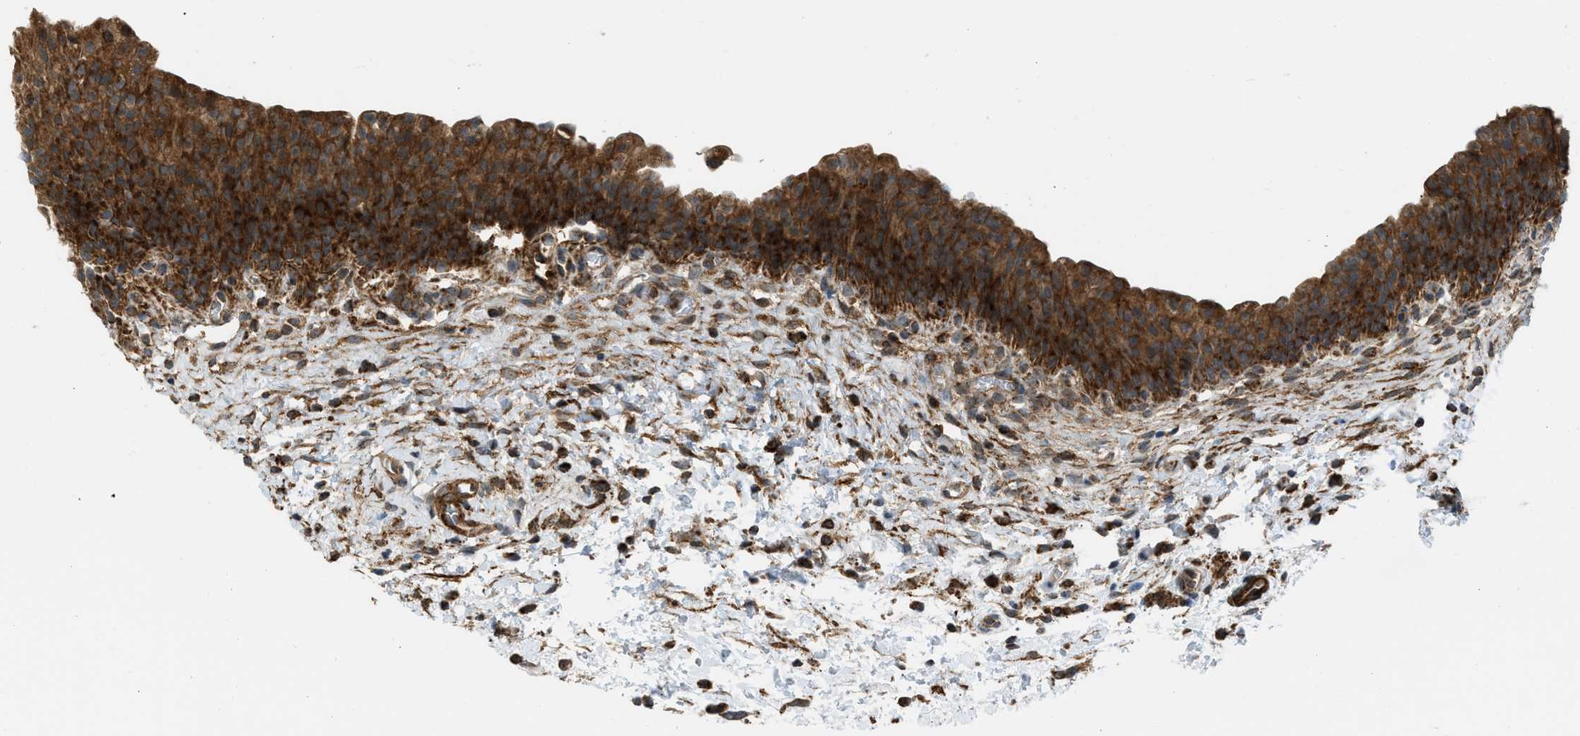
{"staining": {"intensity": "strong", "quantity": ">75%", "location": "cytoplasmic/membranous"}, "tissue": "urinary bladder", "cell_type": "Urothelial cells", "image_type": "normal", "snomed": [{"axis": "morphology", "description": "Normal tissue, NOS"}, {"axis": "topography", "description": "Urinary bladder"}], "caption": "Normal urinary bladder demonstrates strong cytoplasmic/membranous positivity in about >75% of urothelial cells Nuclei are stained in blue..", "gene": "SESN2", "patient": {"sex": "male", "age": 37}}